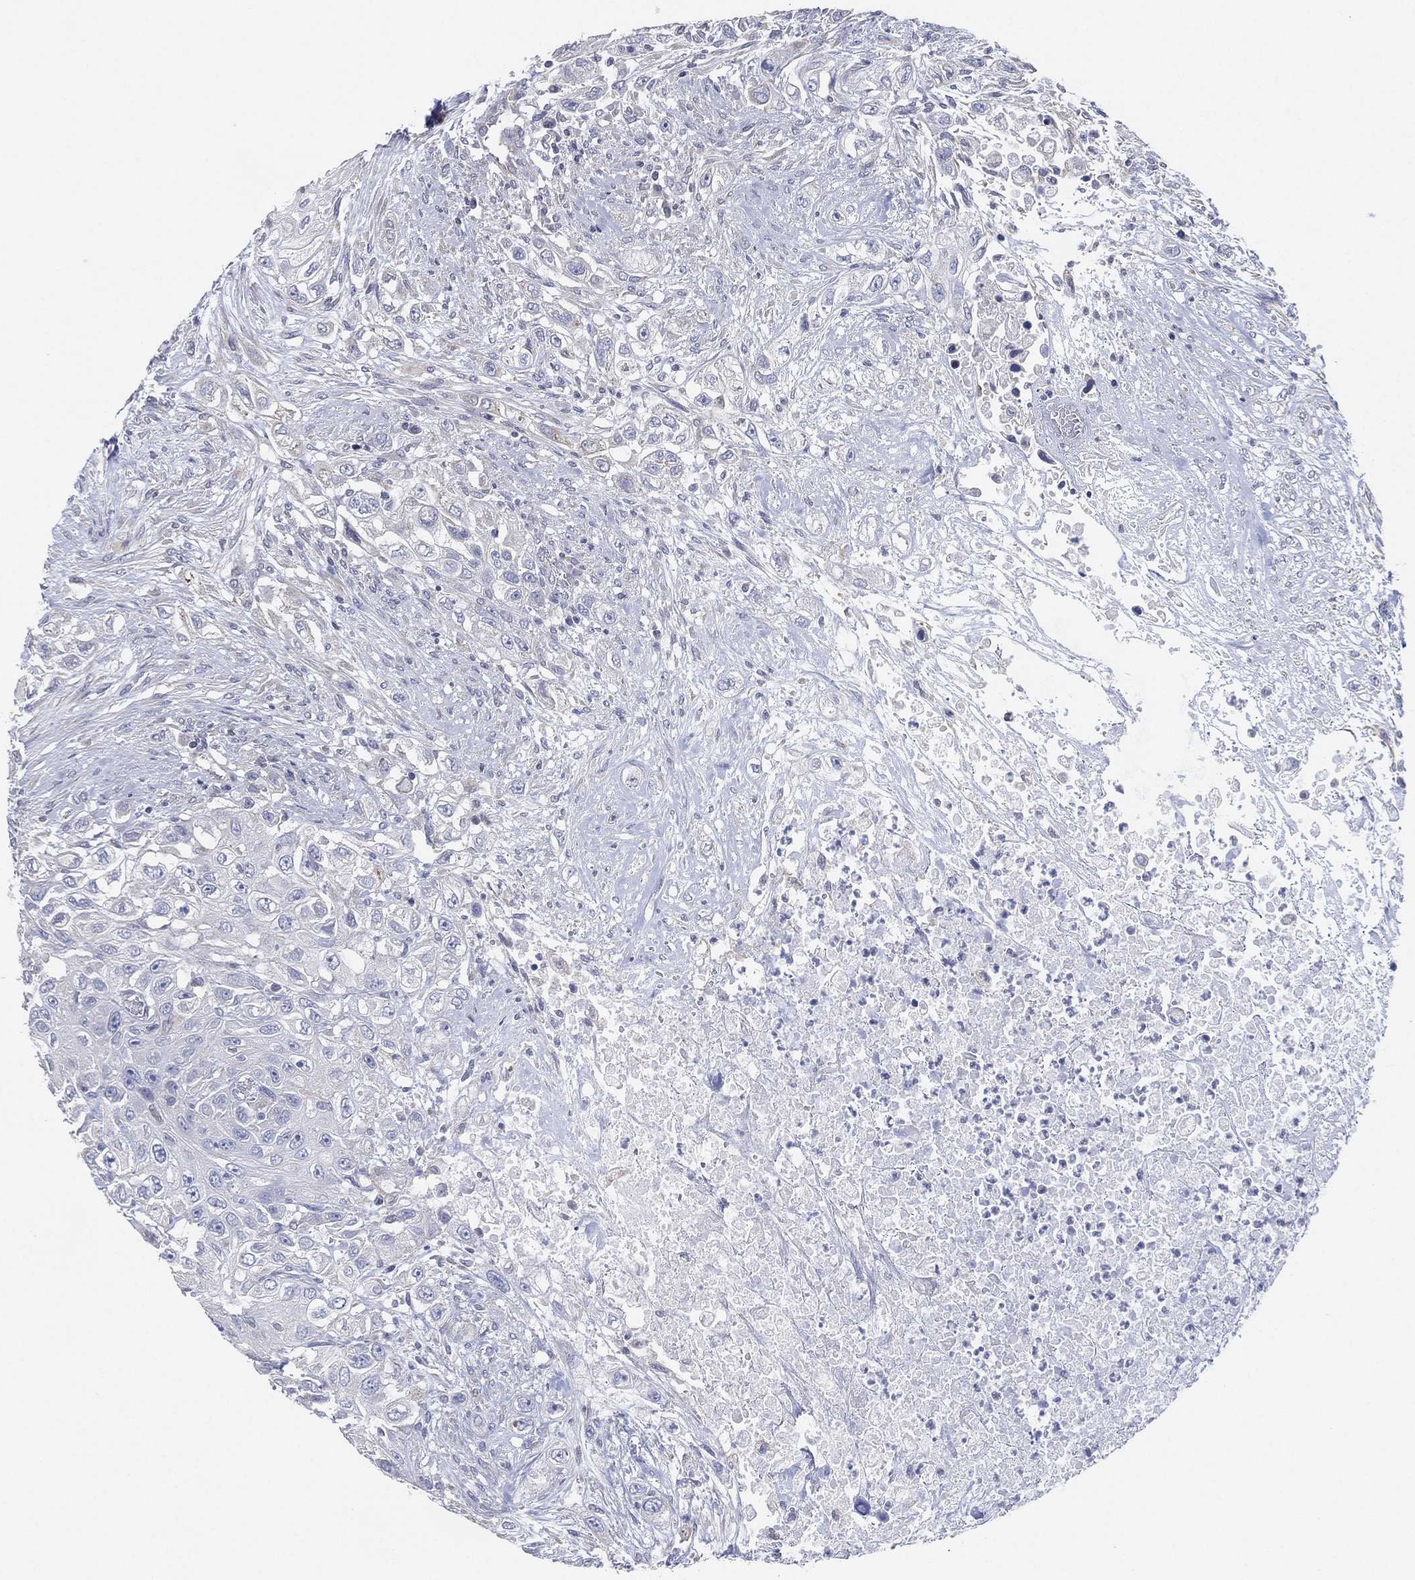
{"staining": {"intensity": "negative", "quantity": "none", "location": "none"}, "tissue": "urothelial cancer", "cell_type": "Tumor cells", "image_type": "cancer", "snomed": [{"axis": "morphology", "description": "Urothelial carcinoma, High grade"}, {"axis": "topography", "description": "Urinary bladder"}], "caption": "Tumor cells show no significant staining in urothelial cancer.", "gene": "CFTR", "patient": {"sex": "female", "age": 56}}